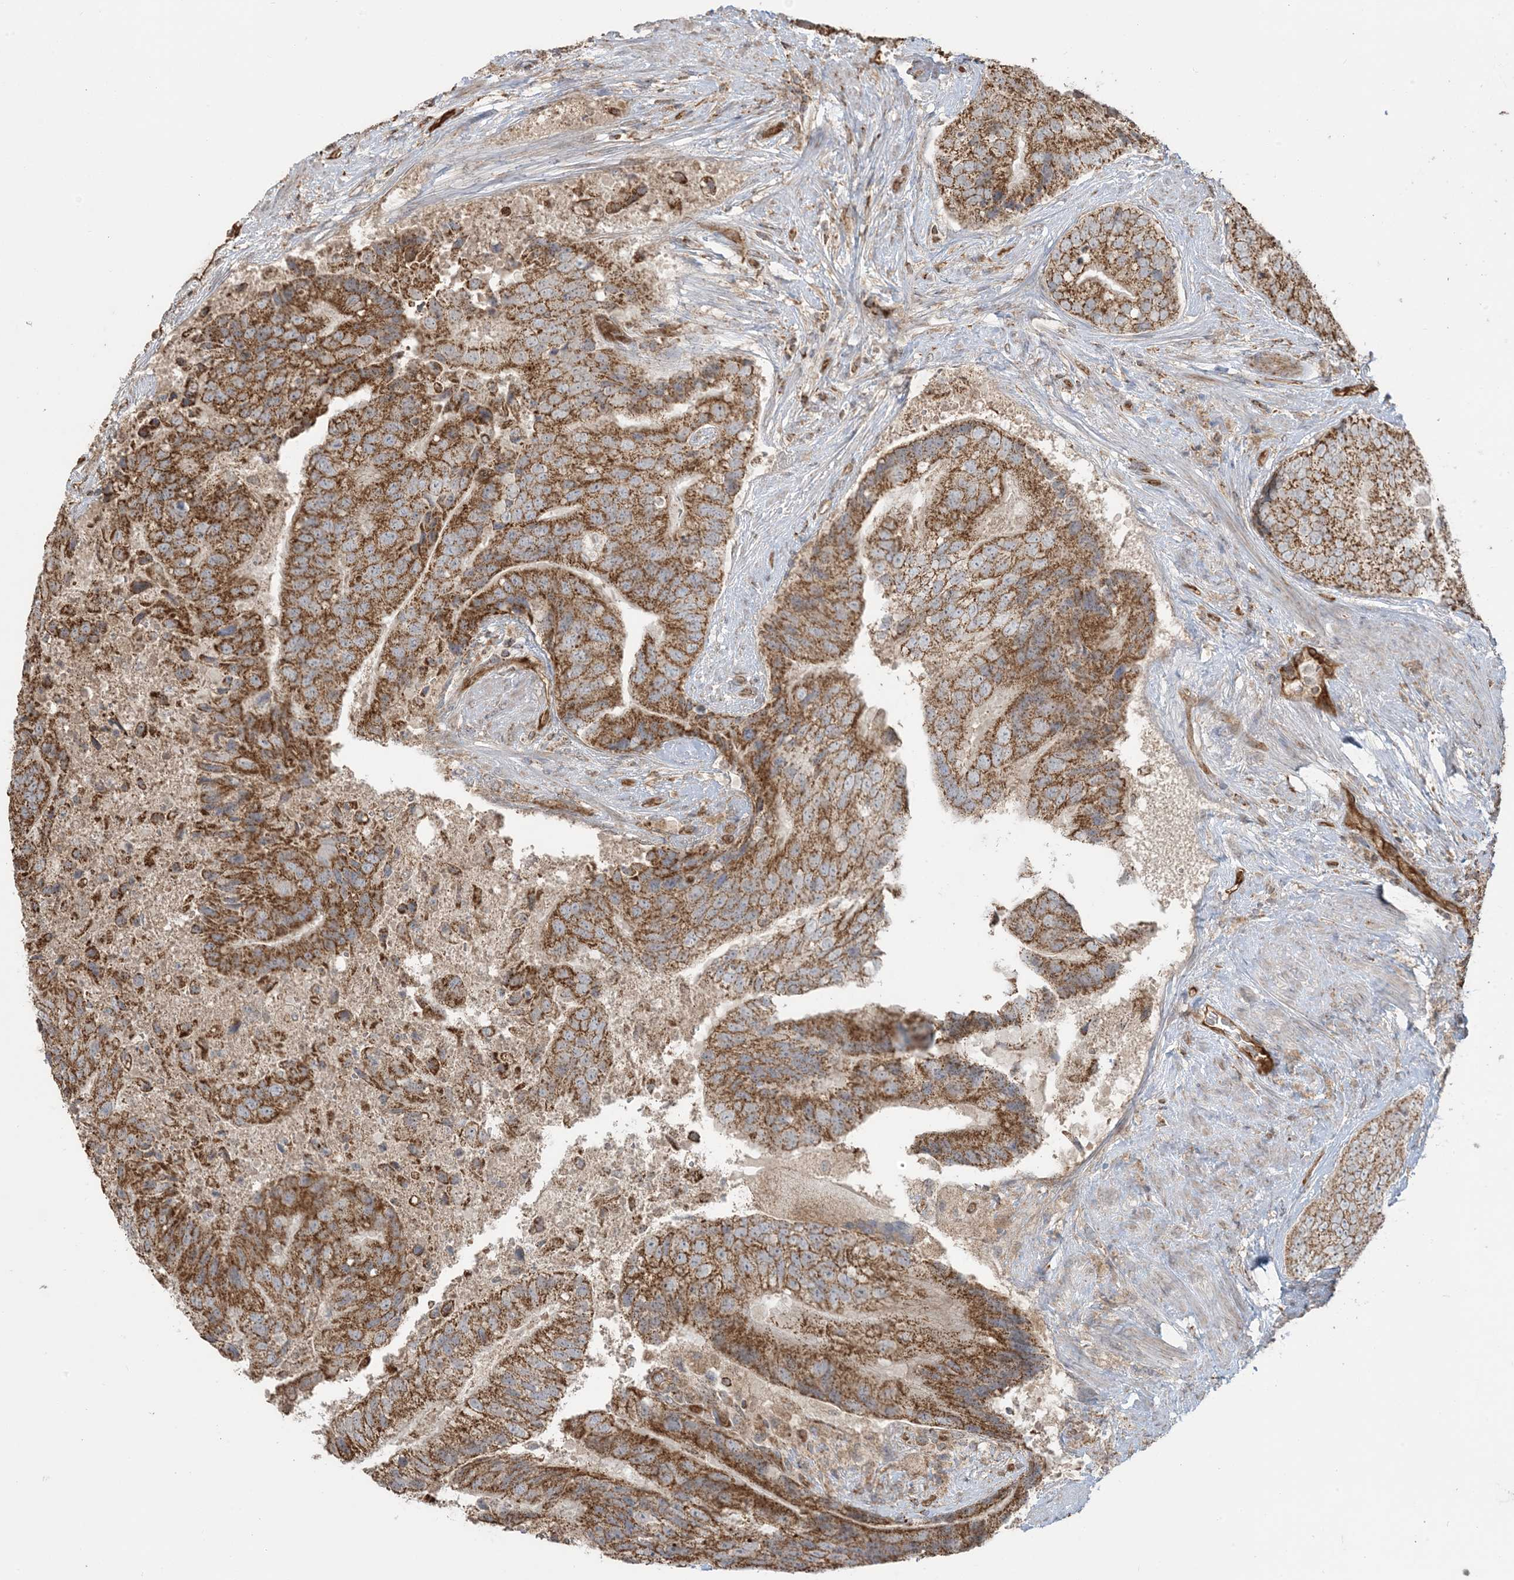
{"staining": {"intensity": "moderate", "quantity": ">75%", "location": "cytoplasmic/membranous"}, "tissue": "prostate cancer", "cell_type": "Tumor cells", "image_type": "cancer", "snomed": [{"axis": "morphology", "description": "Adenocarcinoma, High grade"}, {"axis": "topography", "description": "Prostate"}], "caption": "Moderate cytoplasmic/membranous positivity for a protein is identified in about >75% of tumor cells of prostate high-grade adenocarcinoma using immunohistochemistry (IHC).", "gene": "PPM1F", "patient": {"sex": "male", "age": 70}}